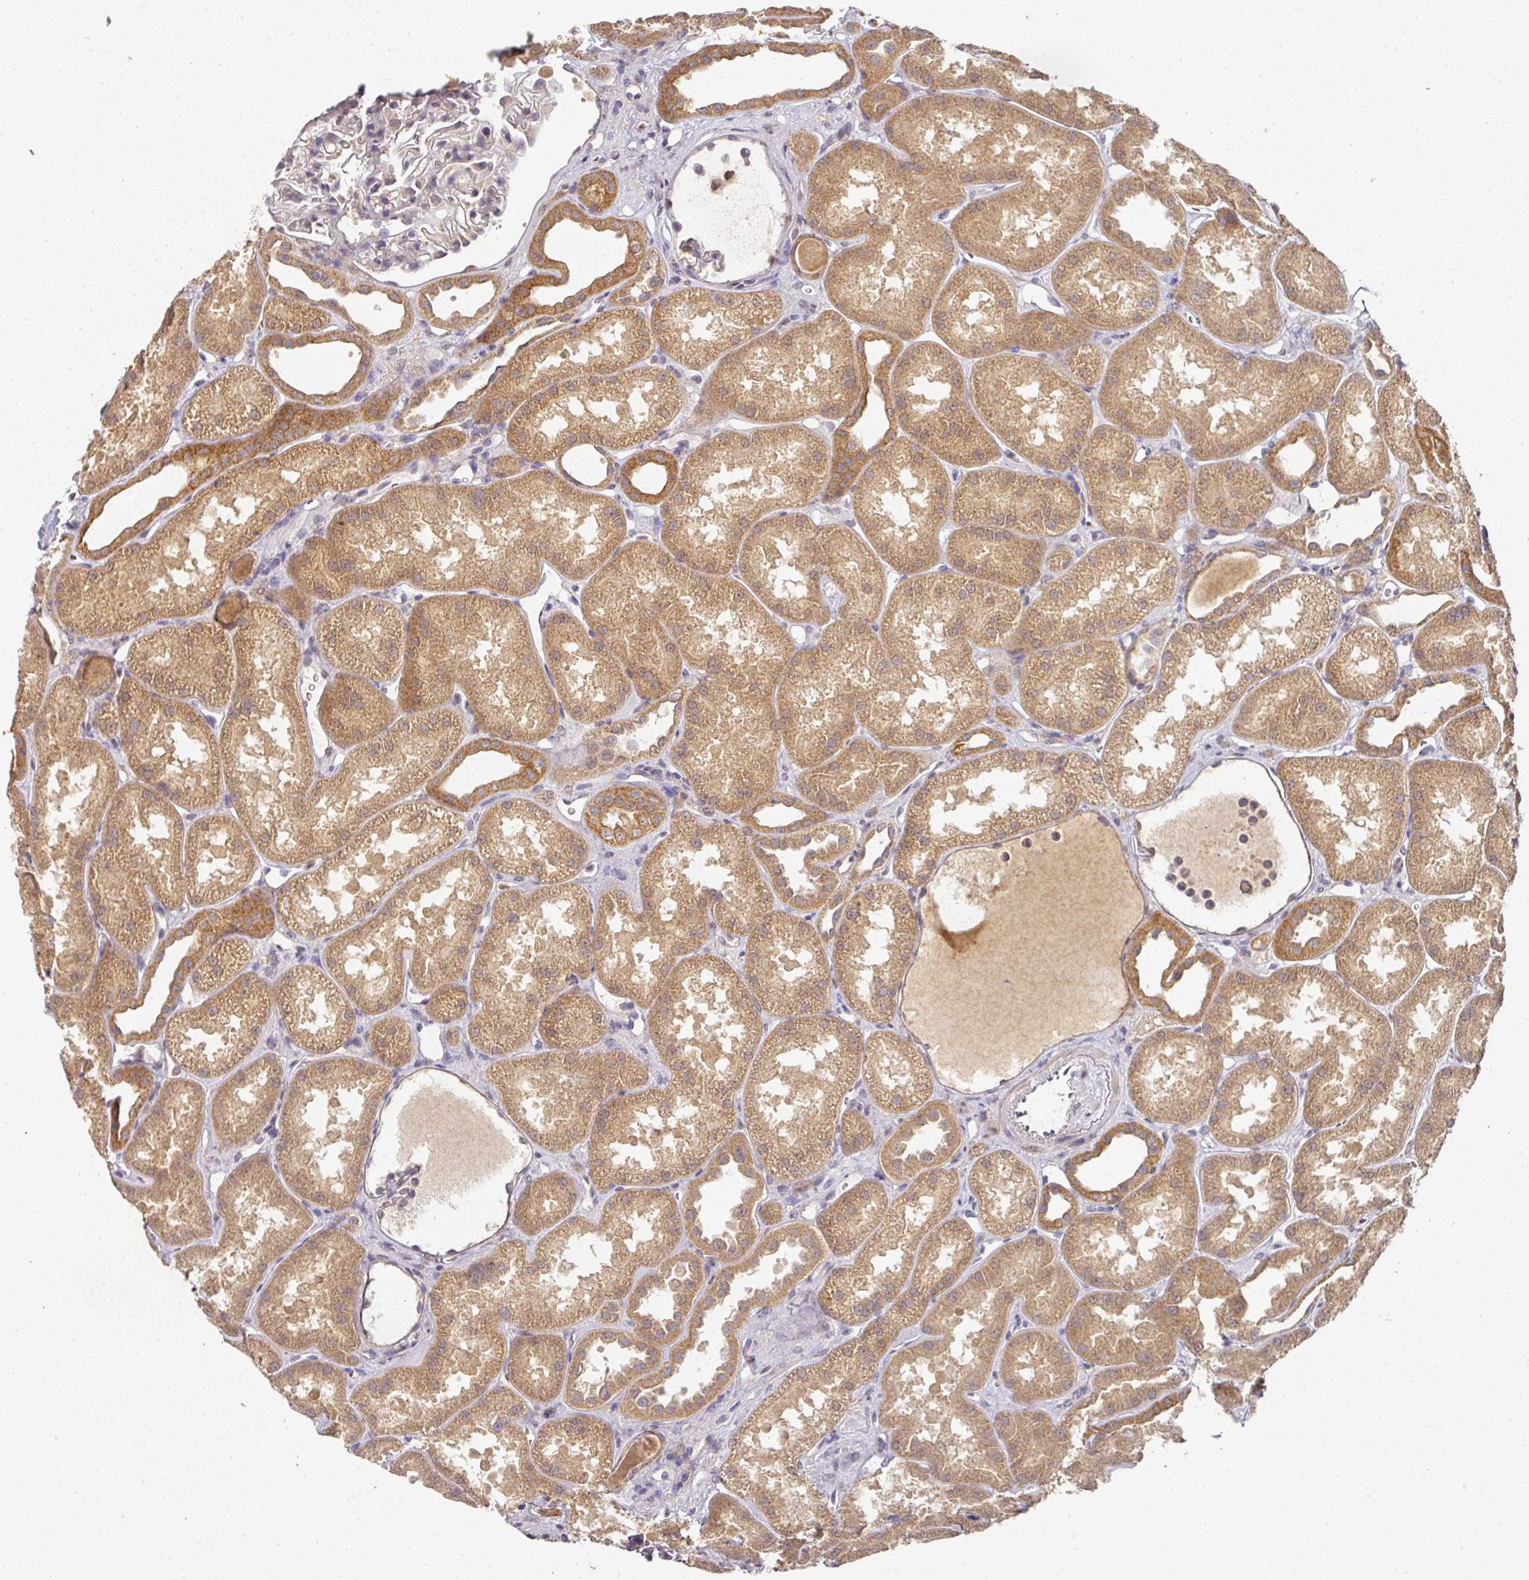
{"staining": {"intensity": "weak", "quantity": "<25%", "location": "cytoplasmic/membranous"}, "tissue": "kidney", "cell_type": "Cells in glomeruli", "image_type": "normal", "snomed": [{"axis": "morphology", "description": "Normal tissue, NOS"}, {"axis": "topography", "description": "Kidney"}], "caption": "DAB (3,3'-diaminobenzidine) immunohistochemical staining of benign human kidney displays no significant expression in cells in glomeruli. (DAB immunohistochemistry (IHC), high magnification).", "gene": "EXTL3", "patient": {"sex": "male", "age": 61}}